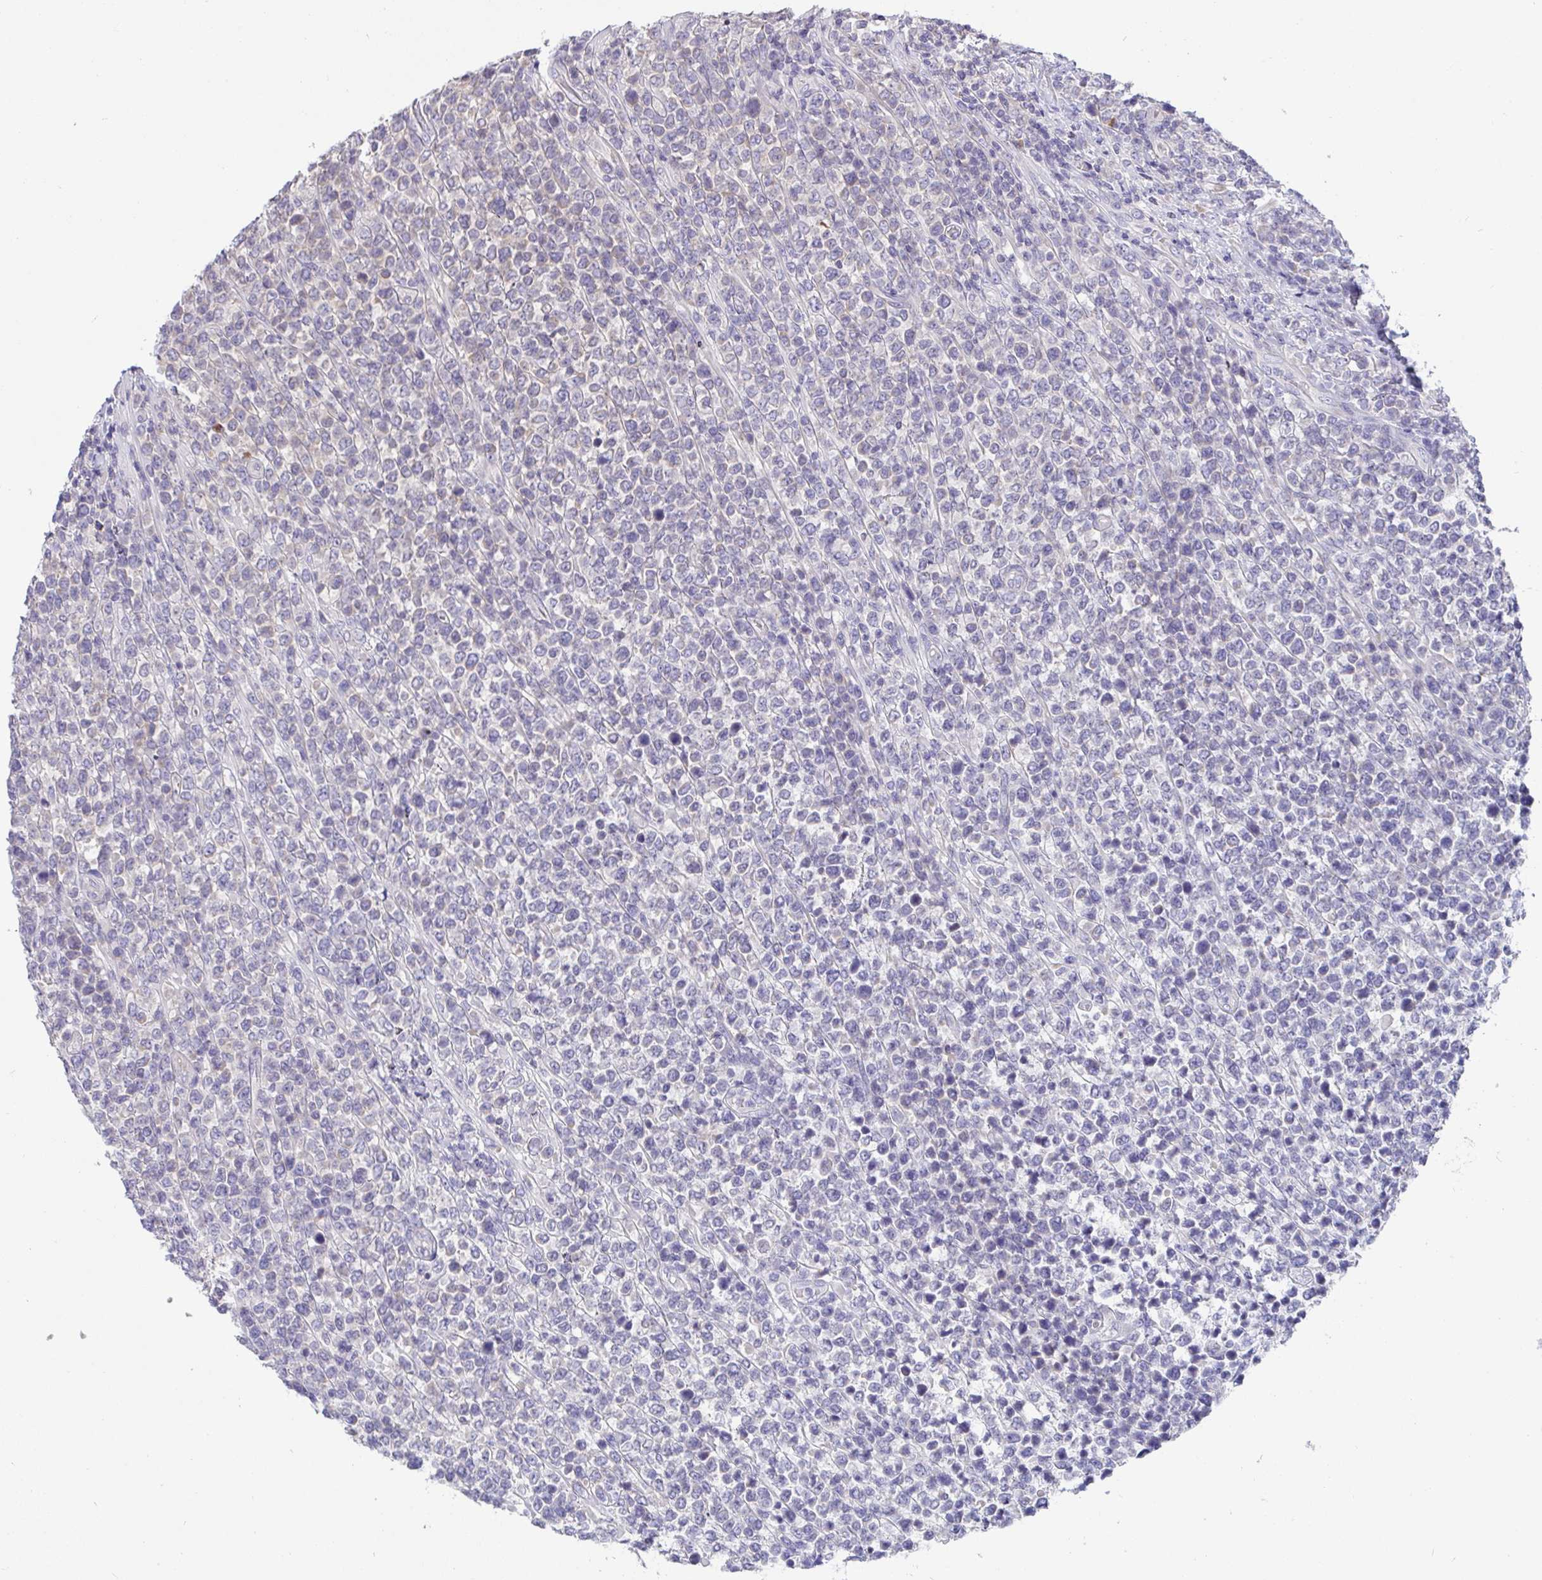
{"staining": {"intensity": "negative", "quantity": "none", "location": "none"}, "tissue": "lymphoma", "cell_type": "Tumor cells", "image_type": "cancer", "snomed": [{"axis": "morphology", "description": "Malignant lymphoma, non-Hodgkin's type, High grade"}, {"axis": "topography", "description": "Soft tissue"}], "caption": "DAB immunohistochemical staining of high-grade malignant lymphoma, non-Hodgkin's type exhibits no significant positivity in tumor cells.", "gene": "TMEM41A", "patient": {"sex": "female", "age": 56}}